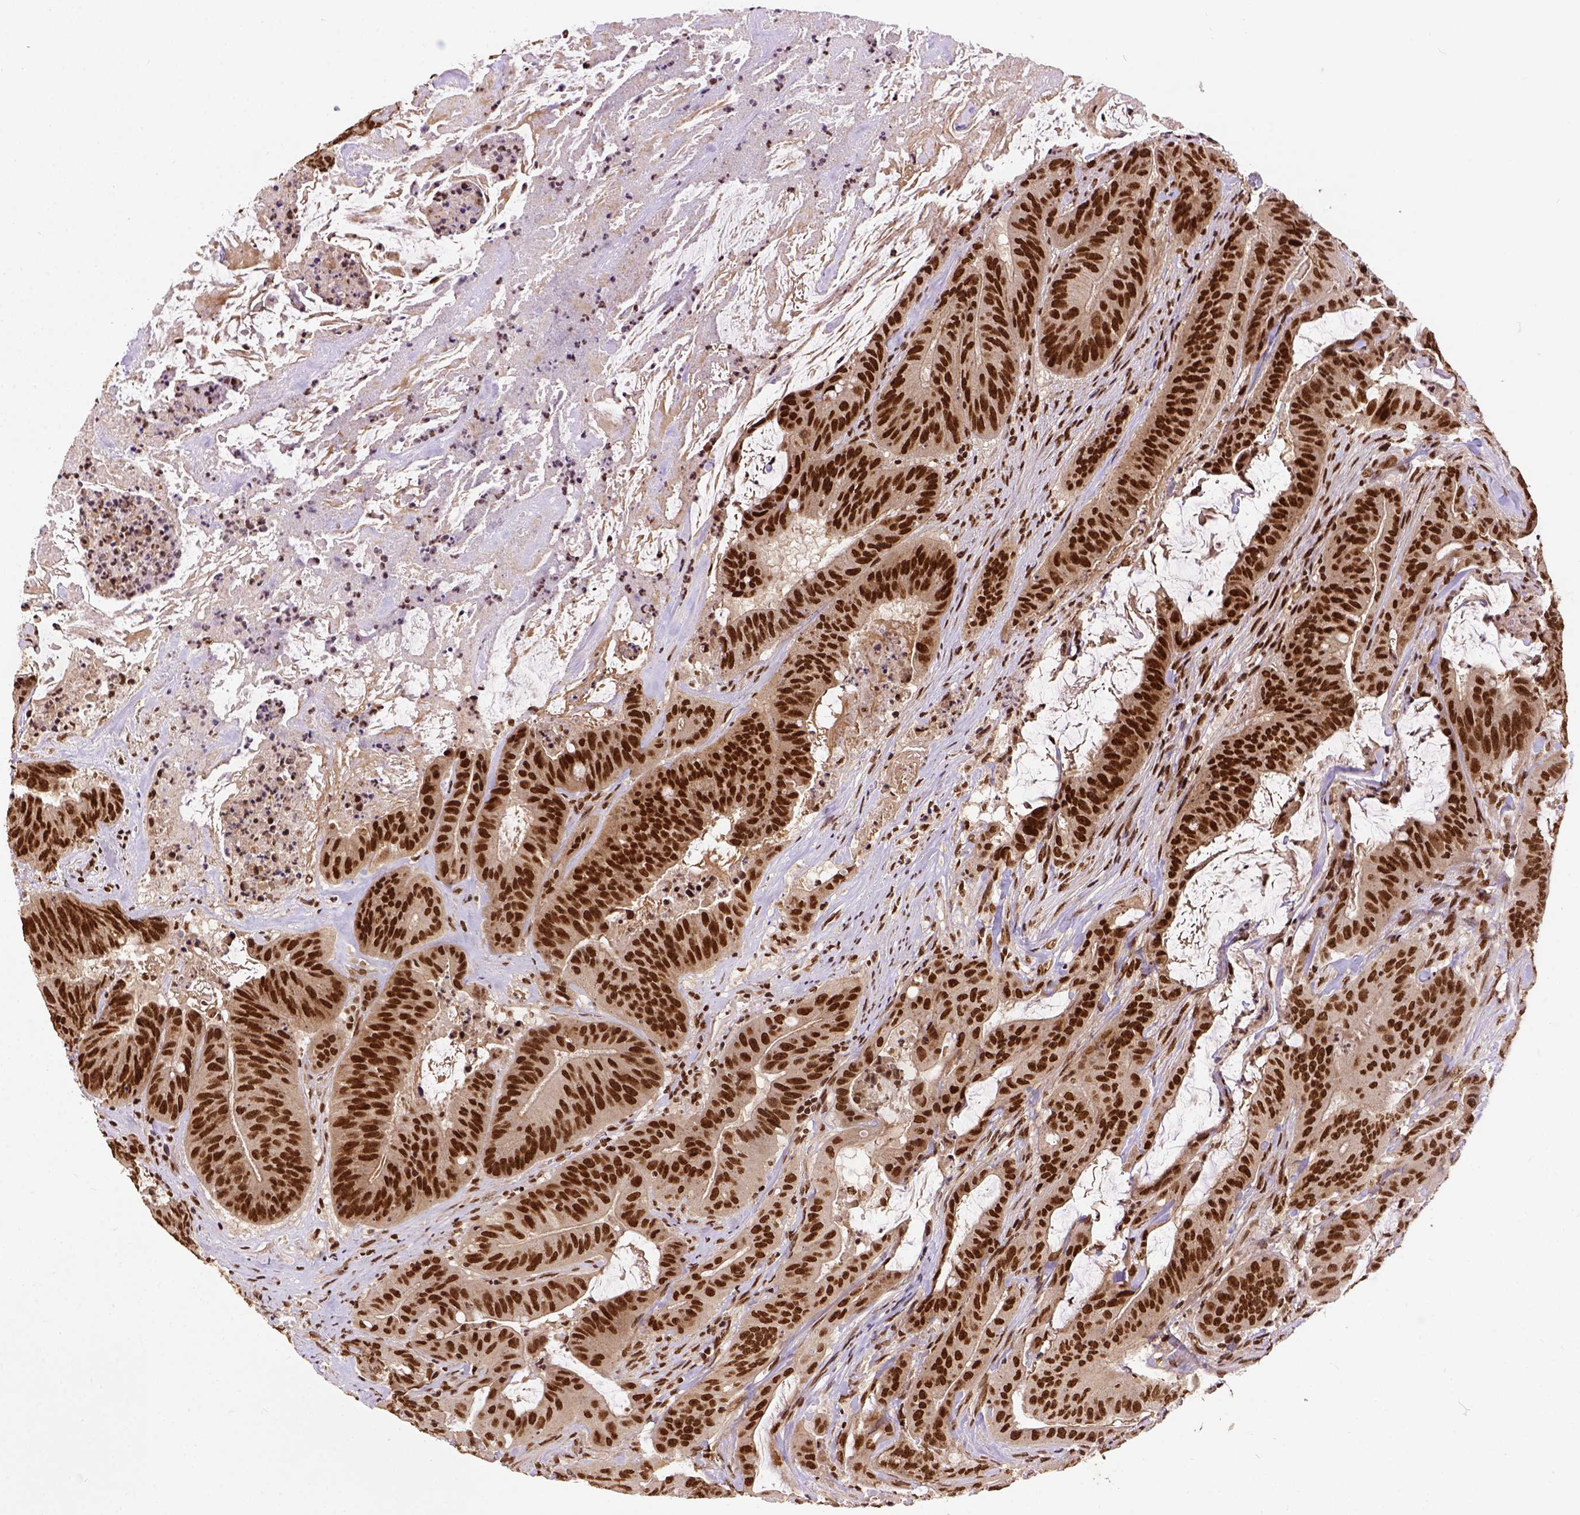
{"staining": {"intensity": "strong", "quantity": ">75%", "location": "nuclear"}, "tissue": "colorectal cancer", "cell_type": "Tumor cells", "image_type": "cancer", "snomed": [{"axis": "morphology", "description": "Adenocarcinoma, NOS"}, {"axis": "topography", "description": "Colon"}], "caption": "IHC (DAB (3,3'-diaminobenzidine)) staining of colorectal cancer shows strong nuclear protein expression in about >75% of tumor cells.", "gene": "NACC1", "patient": {"sex": "male", "age": 33}}